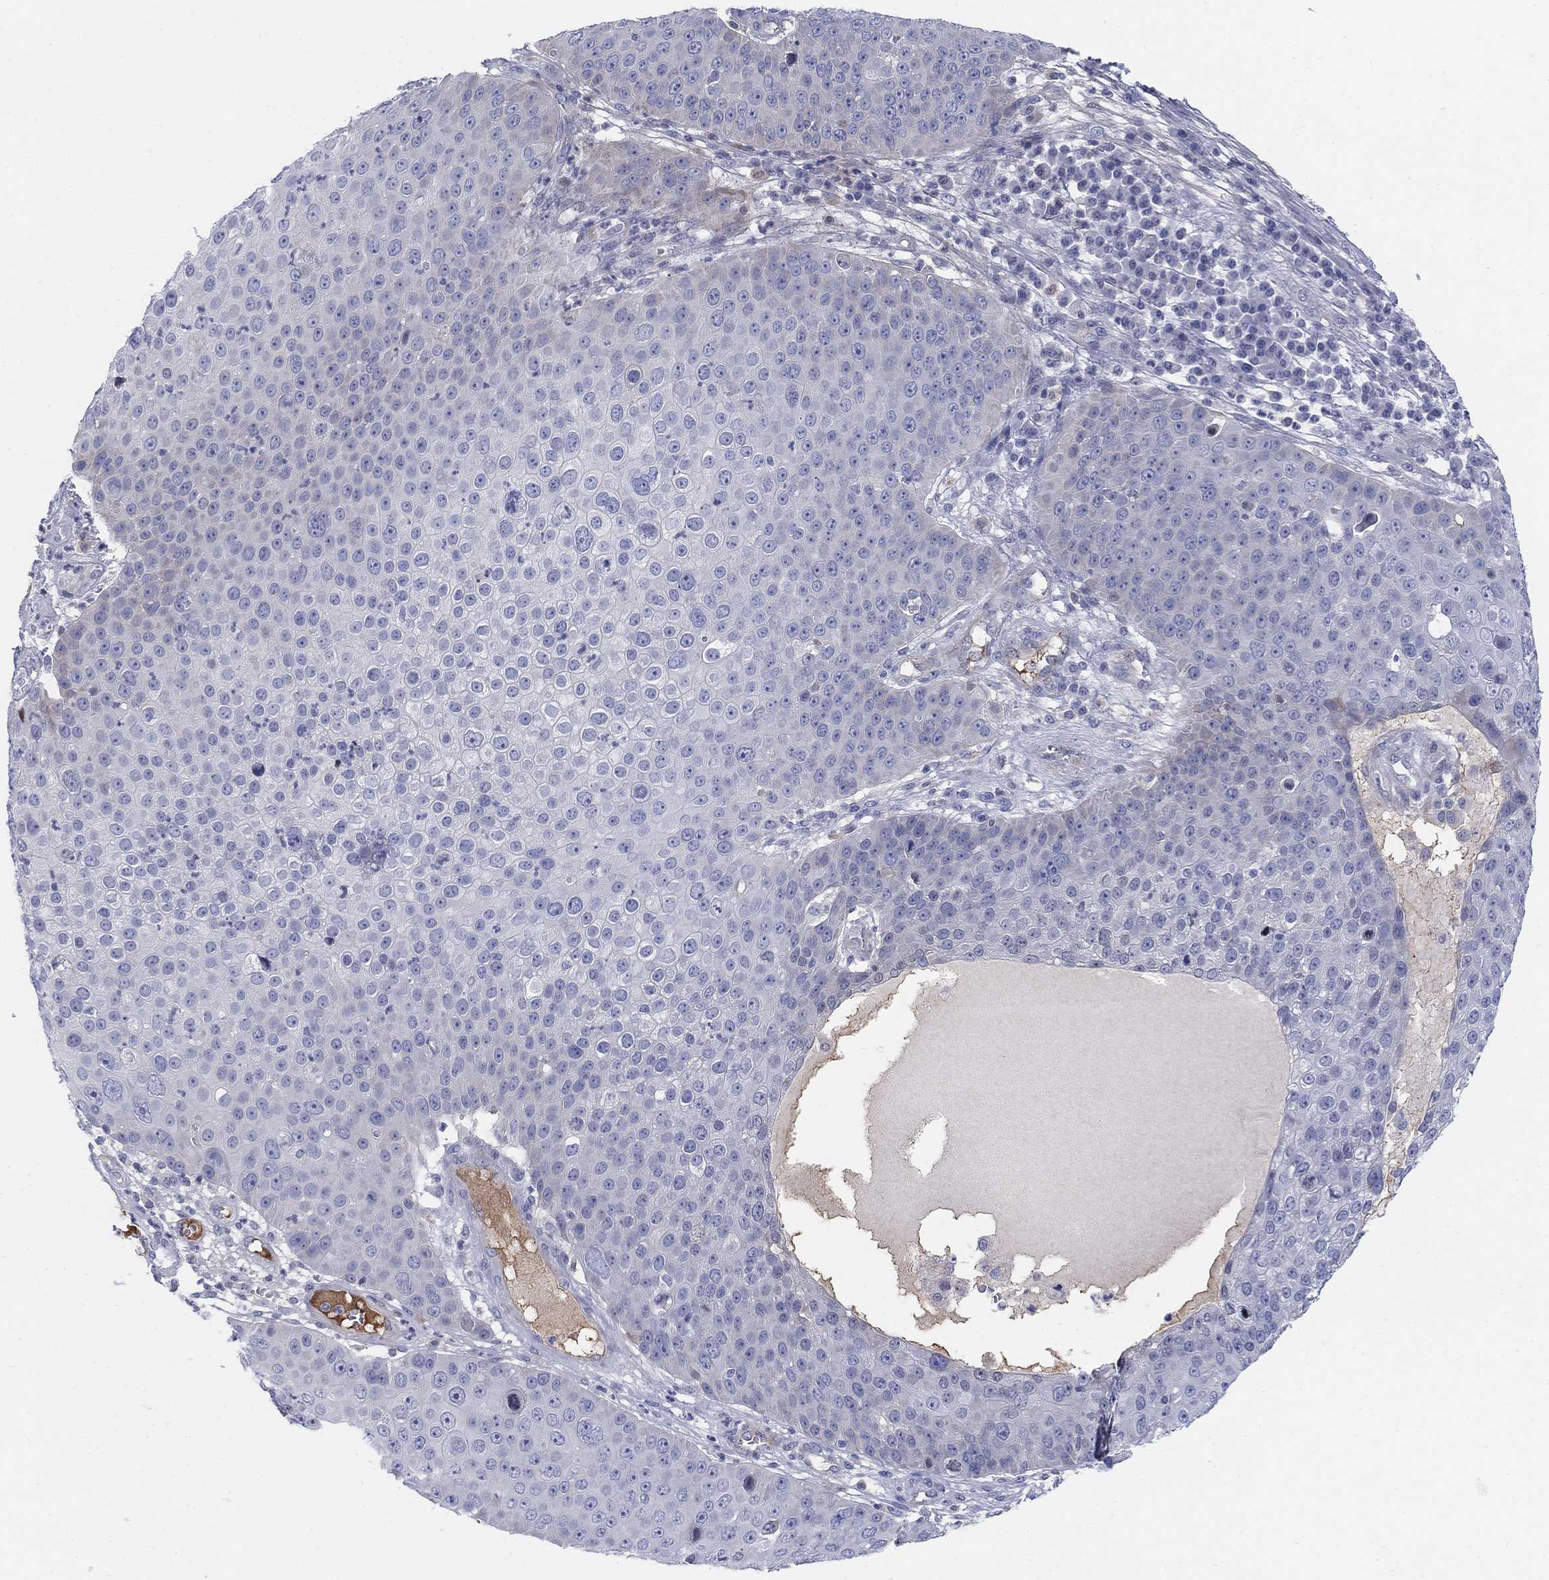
{"staining": {"intensity": "negative", "quantity": "none", "location": "none"}, "tissue": "skin cancer", "cell_type": "Tumor cells", "image_type": "cancer", "snomed": [{"axis": "morphology", "description": "Squamous cell carcinoma, NOS"}, {"axis": "topography", "description": "Skin"}], "caption": "The image displays no significant positivity in tumor cells of skin cancer (squamous cell carcinoma).", "gene": "HEATR4", "patient": {"sex": "male", "age": 71}}